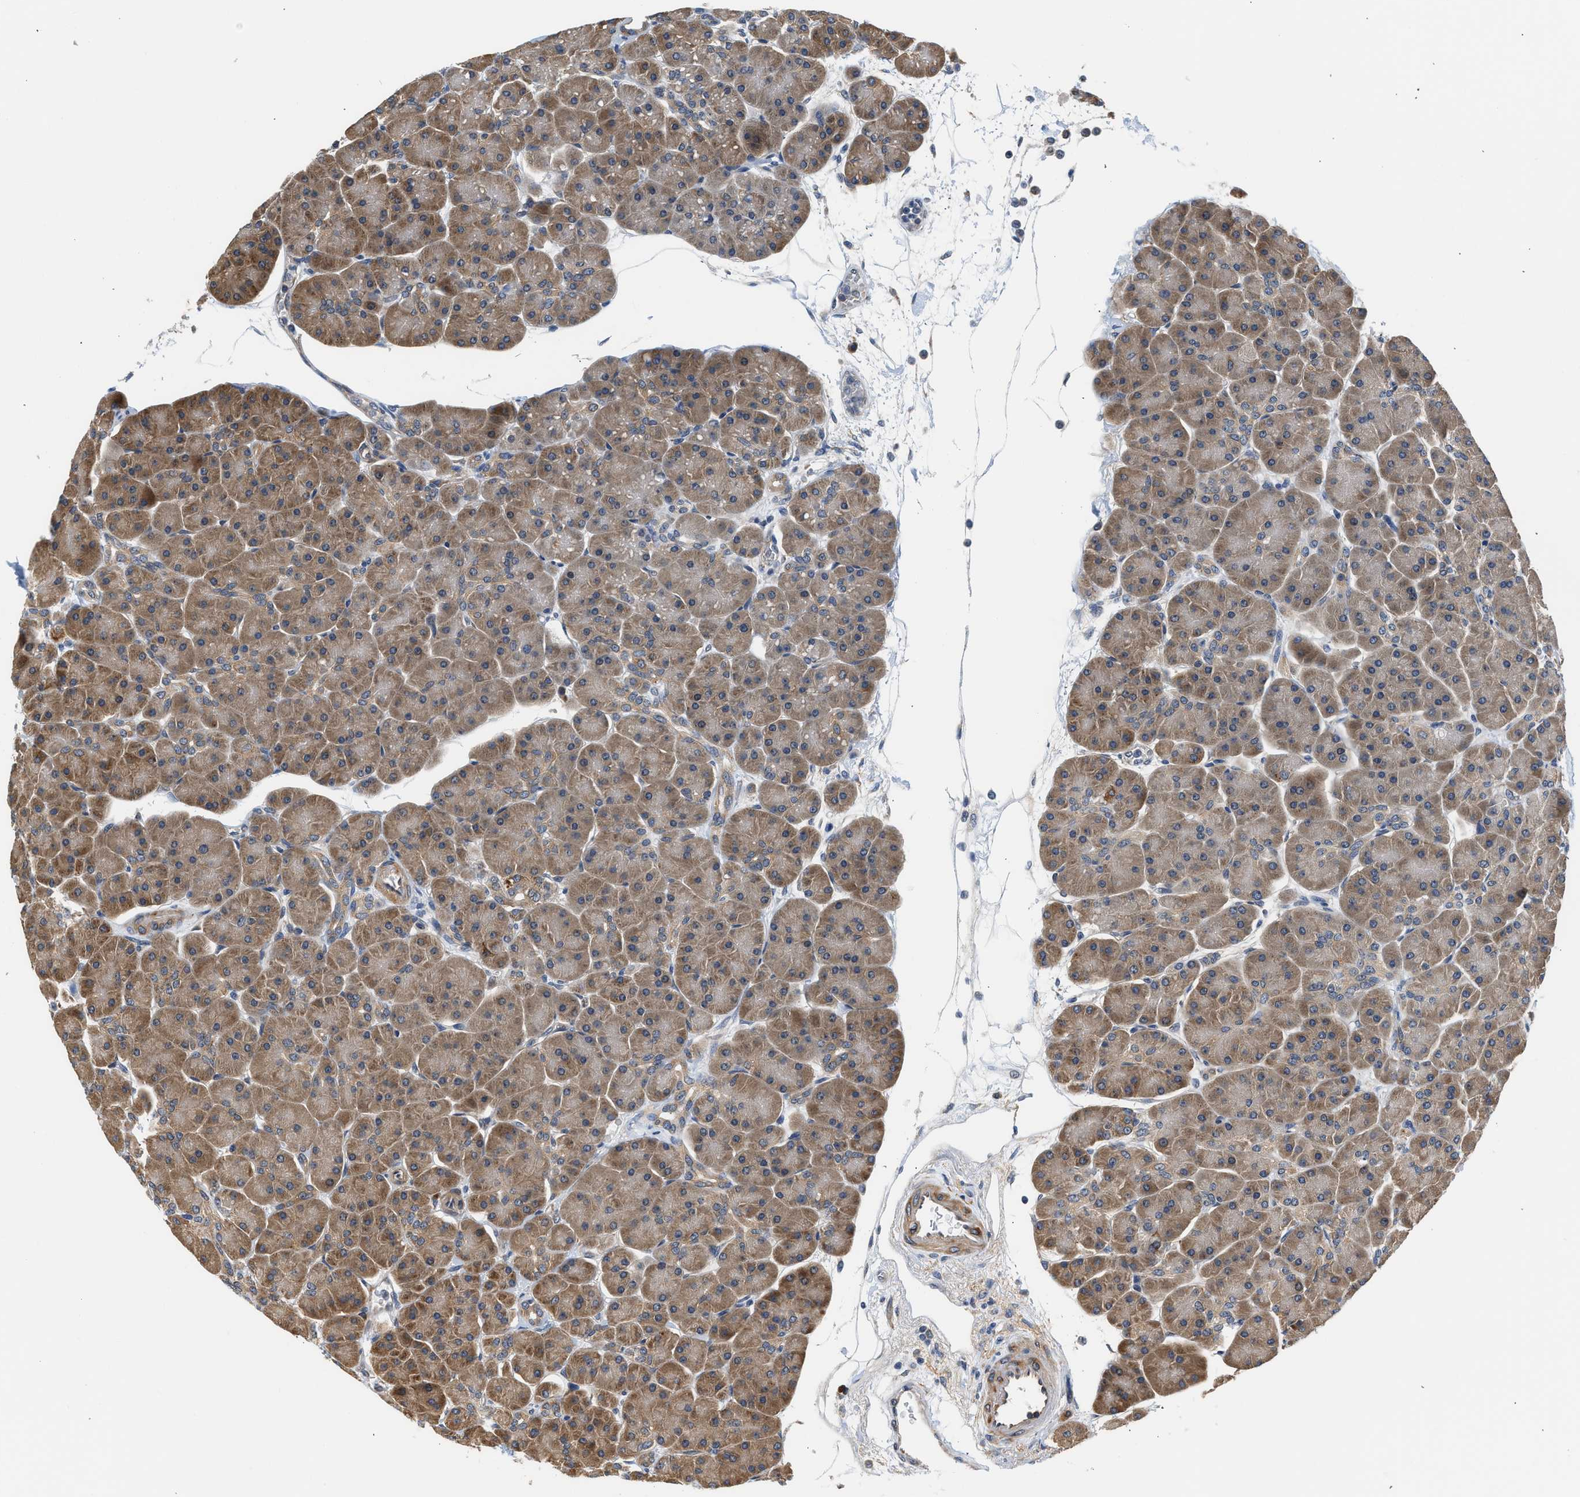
{"staining": {"intensity": "strong", "quantity": "25%-75%", "location": "cytoplasmic/membranous"}, "tissue": "pancreas", "cell_type": "Exocrine glandular cells", "image_type": "normal", "snomed": [{"axis": "morphology", "description": "Normal tissue, NOS"}, {"axis": "topography", "description": "Pancreas"}], "caption": "Strong cytoplasmic/membranous staining for a protein is identified in about 25%-75% of exocrine glandular cells of unremarkable pancreas using immunohistochemistry (IHC).", "gene": "POLG2", "patient": {"sex": "male", "age": 66}}